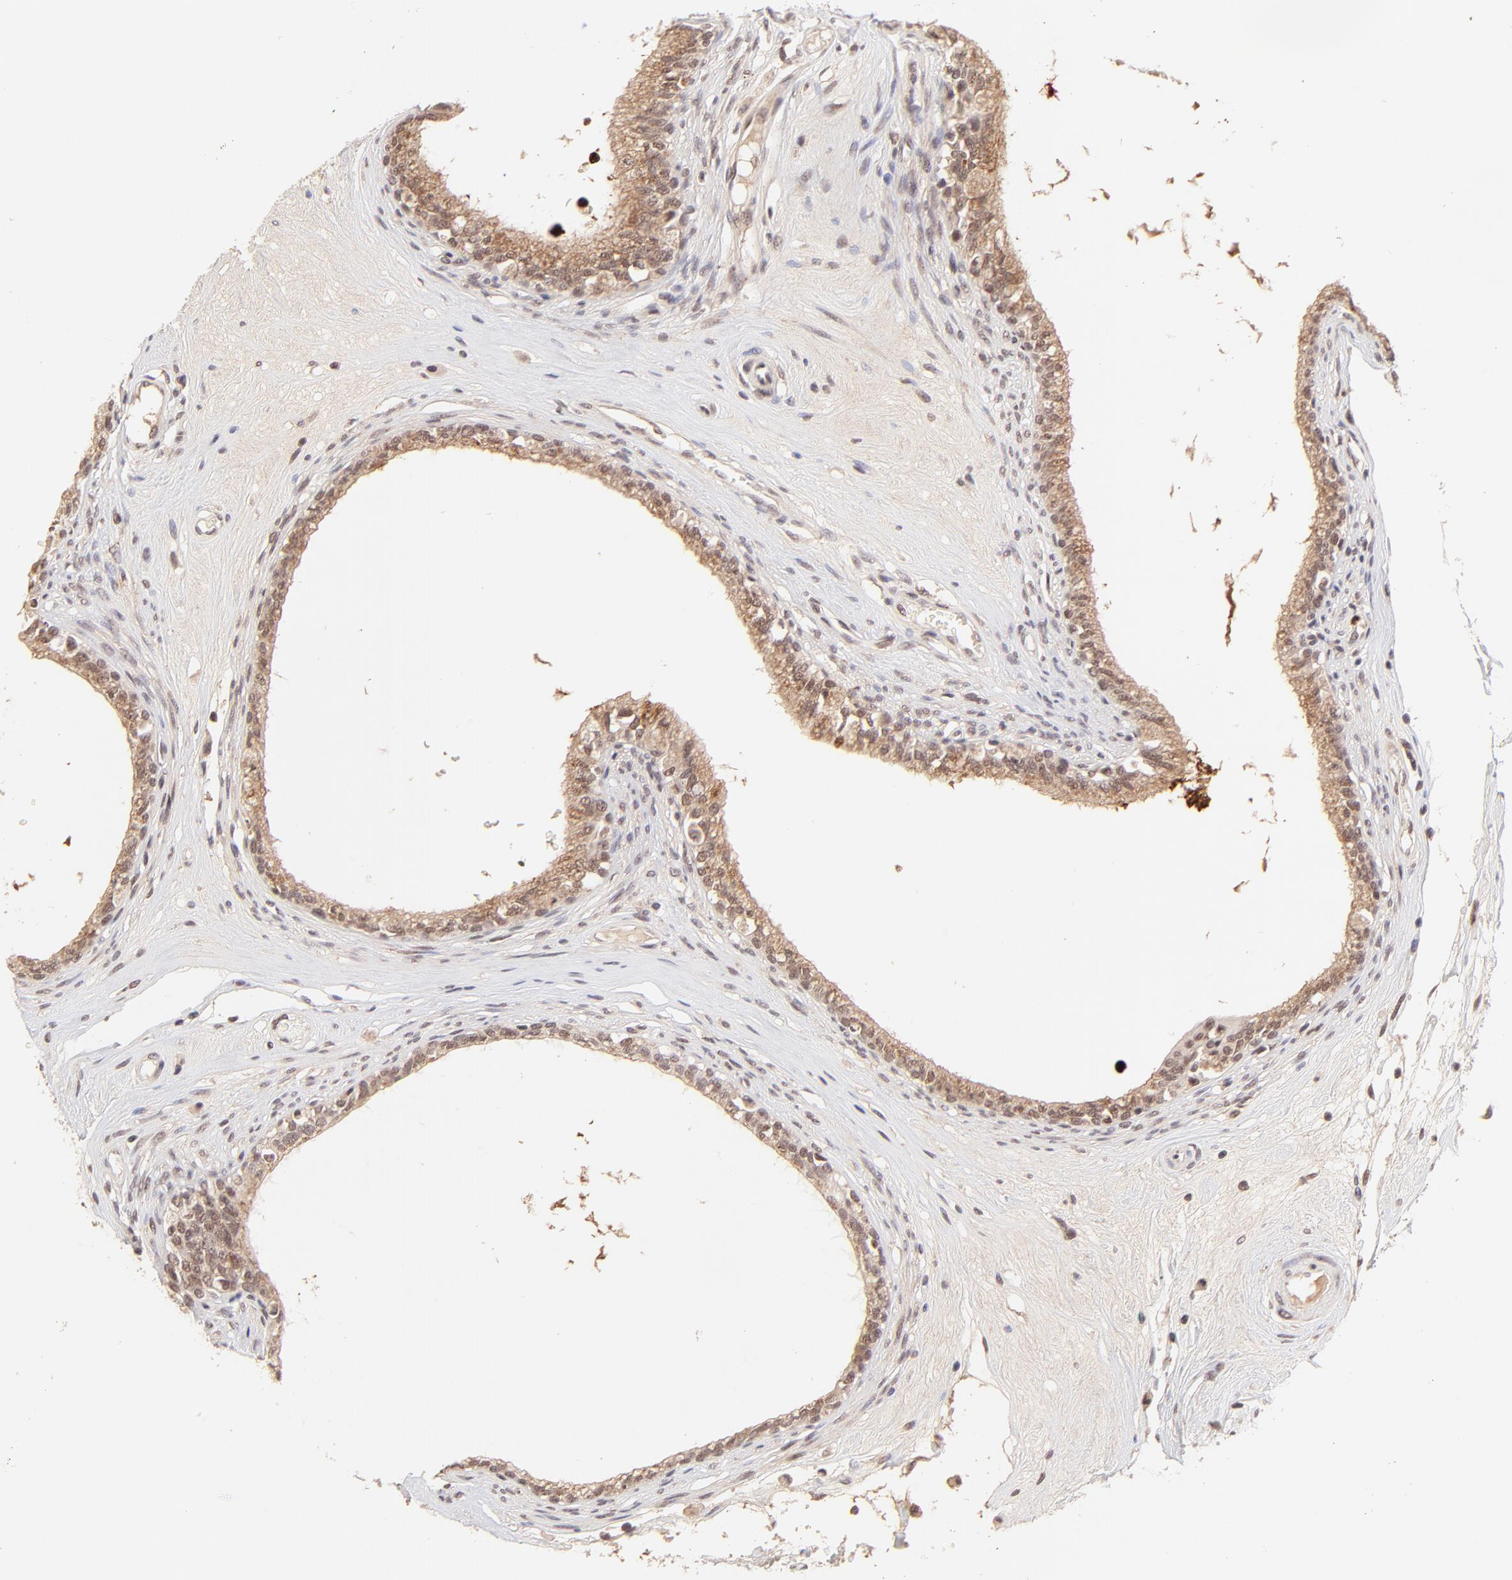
{"staining": {"intensity": "moderate", "quantity": ">75%", "location": "cytoplasmic/membranous,nuclear"}, "tissue": "epididymis", "cell_type": "Glandular cells", "image_type": "normal", "snomed": [{"axis": "morphology", "description": "Normal tissue, NOS"}, {"axis": "morphology", "description": "Inflammation, NOS"}, {"axis": "topography", "description": "Epididymis"}], "caption": "IHC staining of unremarkable epididymis, which demonstrates medium levels of moderate cytoplasmic/membranous,nuclear staining in about >75% of glandular cells indicating moderate cytoplasmic/membranous,nuclear protein expression. The staining was performed using DAB (brown) for protein detection and nuclei were counterstained in hematoxylin (blue).", "gene": "MED12", "patient": {"sex": "male", "age": 84}}